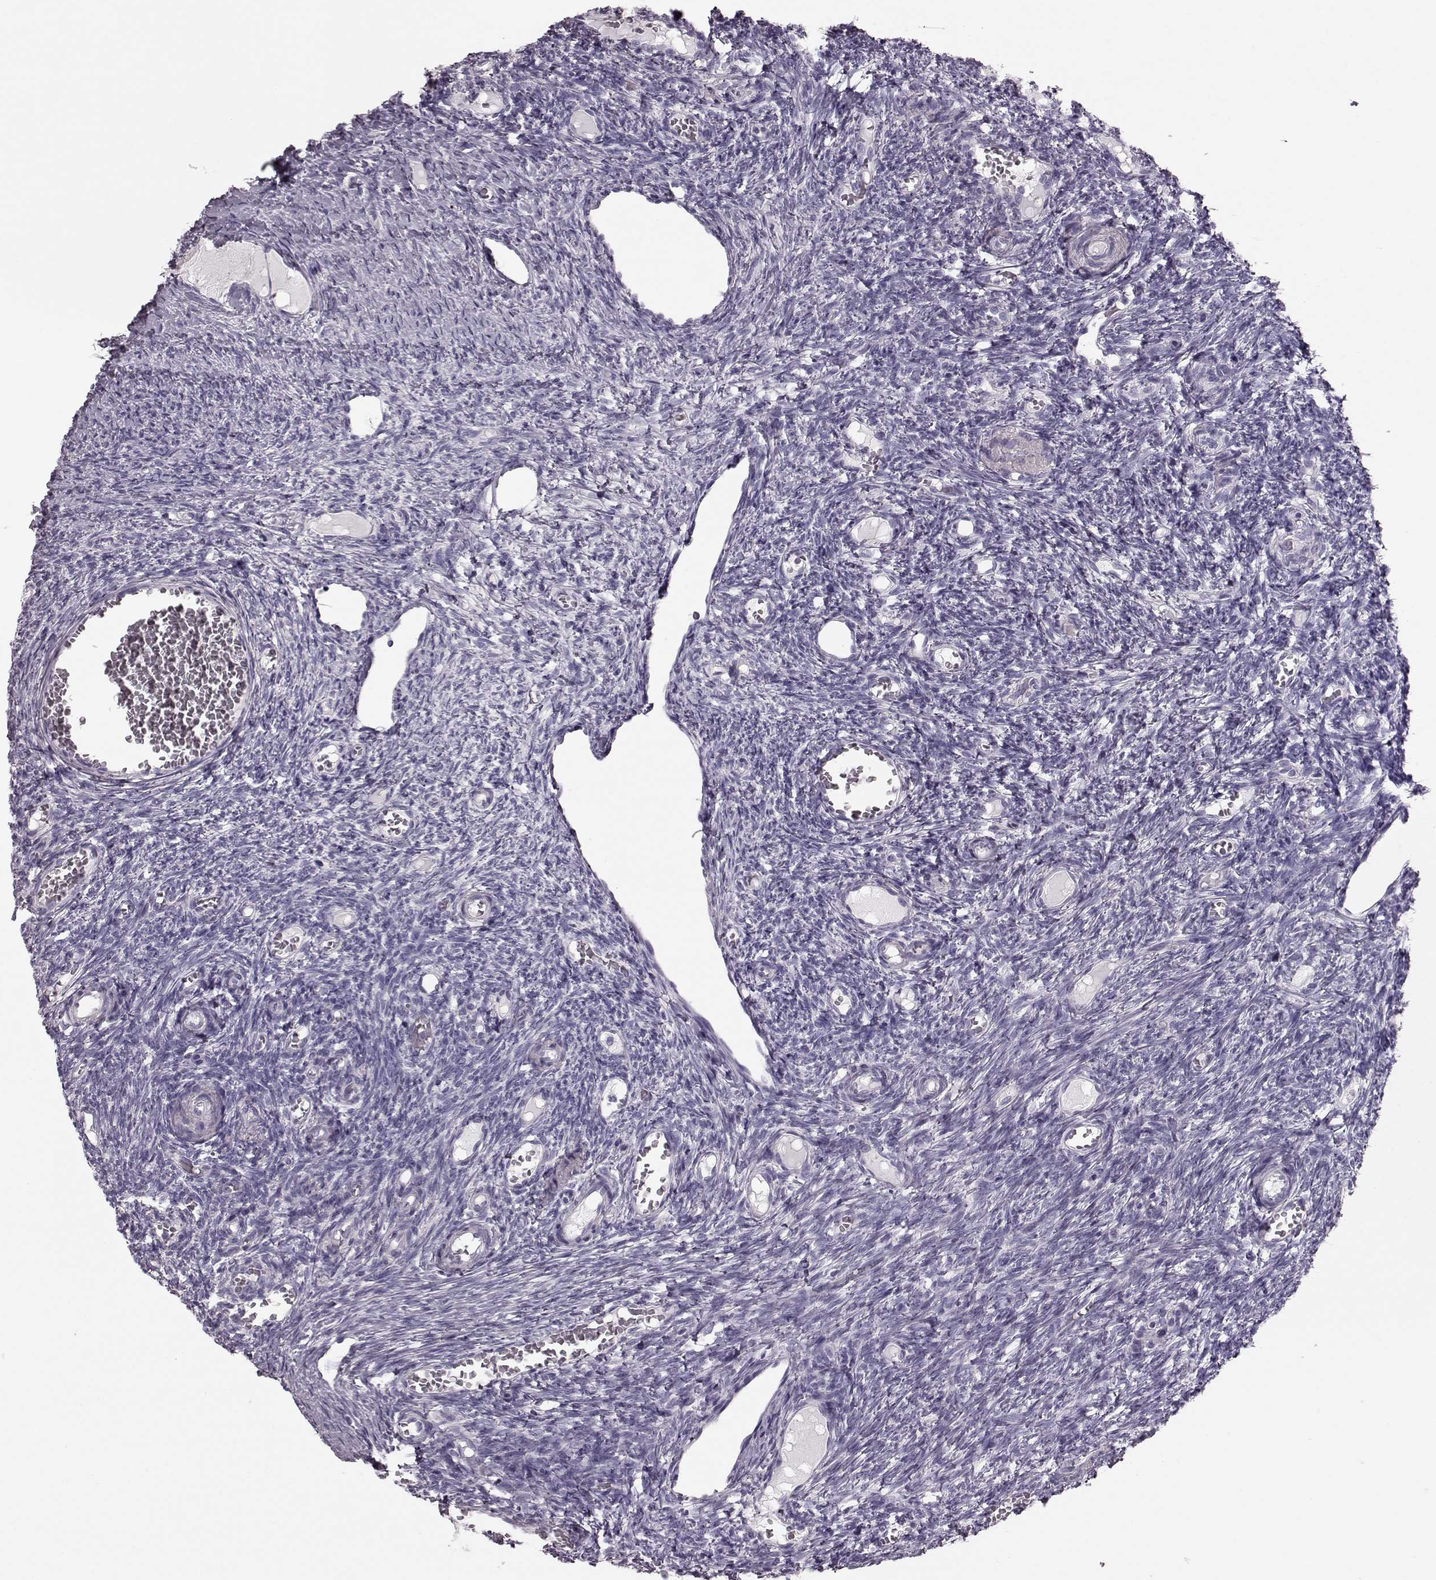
{"staining": {"intensity": "negative", "quantity": "none", "location": "none"}, "tissue": "ovary", "cell_type": "Follicle cells", "image_type": "normal", "snomed": [{"axis": "morphology", "description": "Normal tissue, NOS"}, {"axis": "topography", "description": "Ovary"}], "caption": "Photomicrograph shows no significant protein expression in follicle cells of unremarkable ovary. (DAB (3,3'-diaminobenzidine) IHC with hematoxylin counter stain).", "gene": "CRYBA2", "patient": {"sex": "female", "age": 39}}